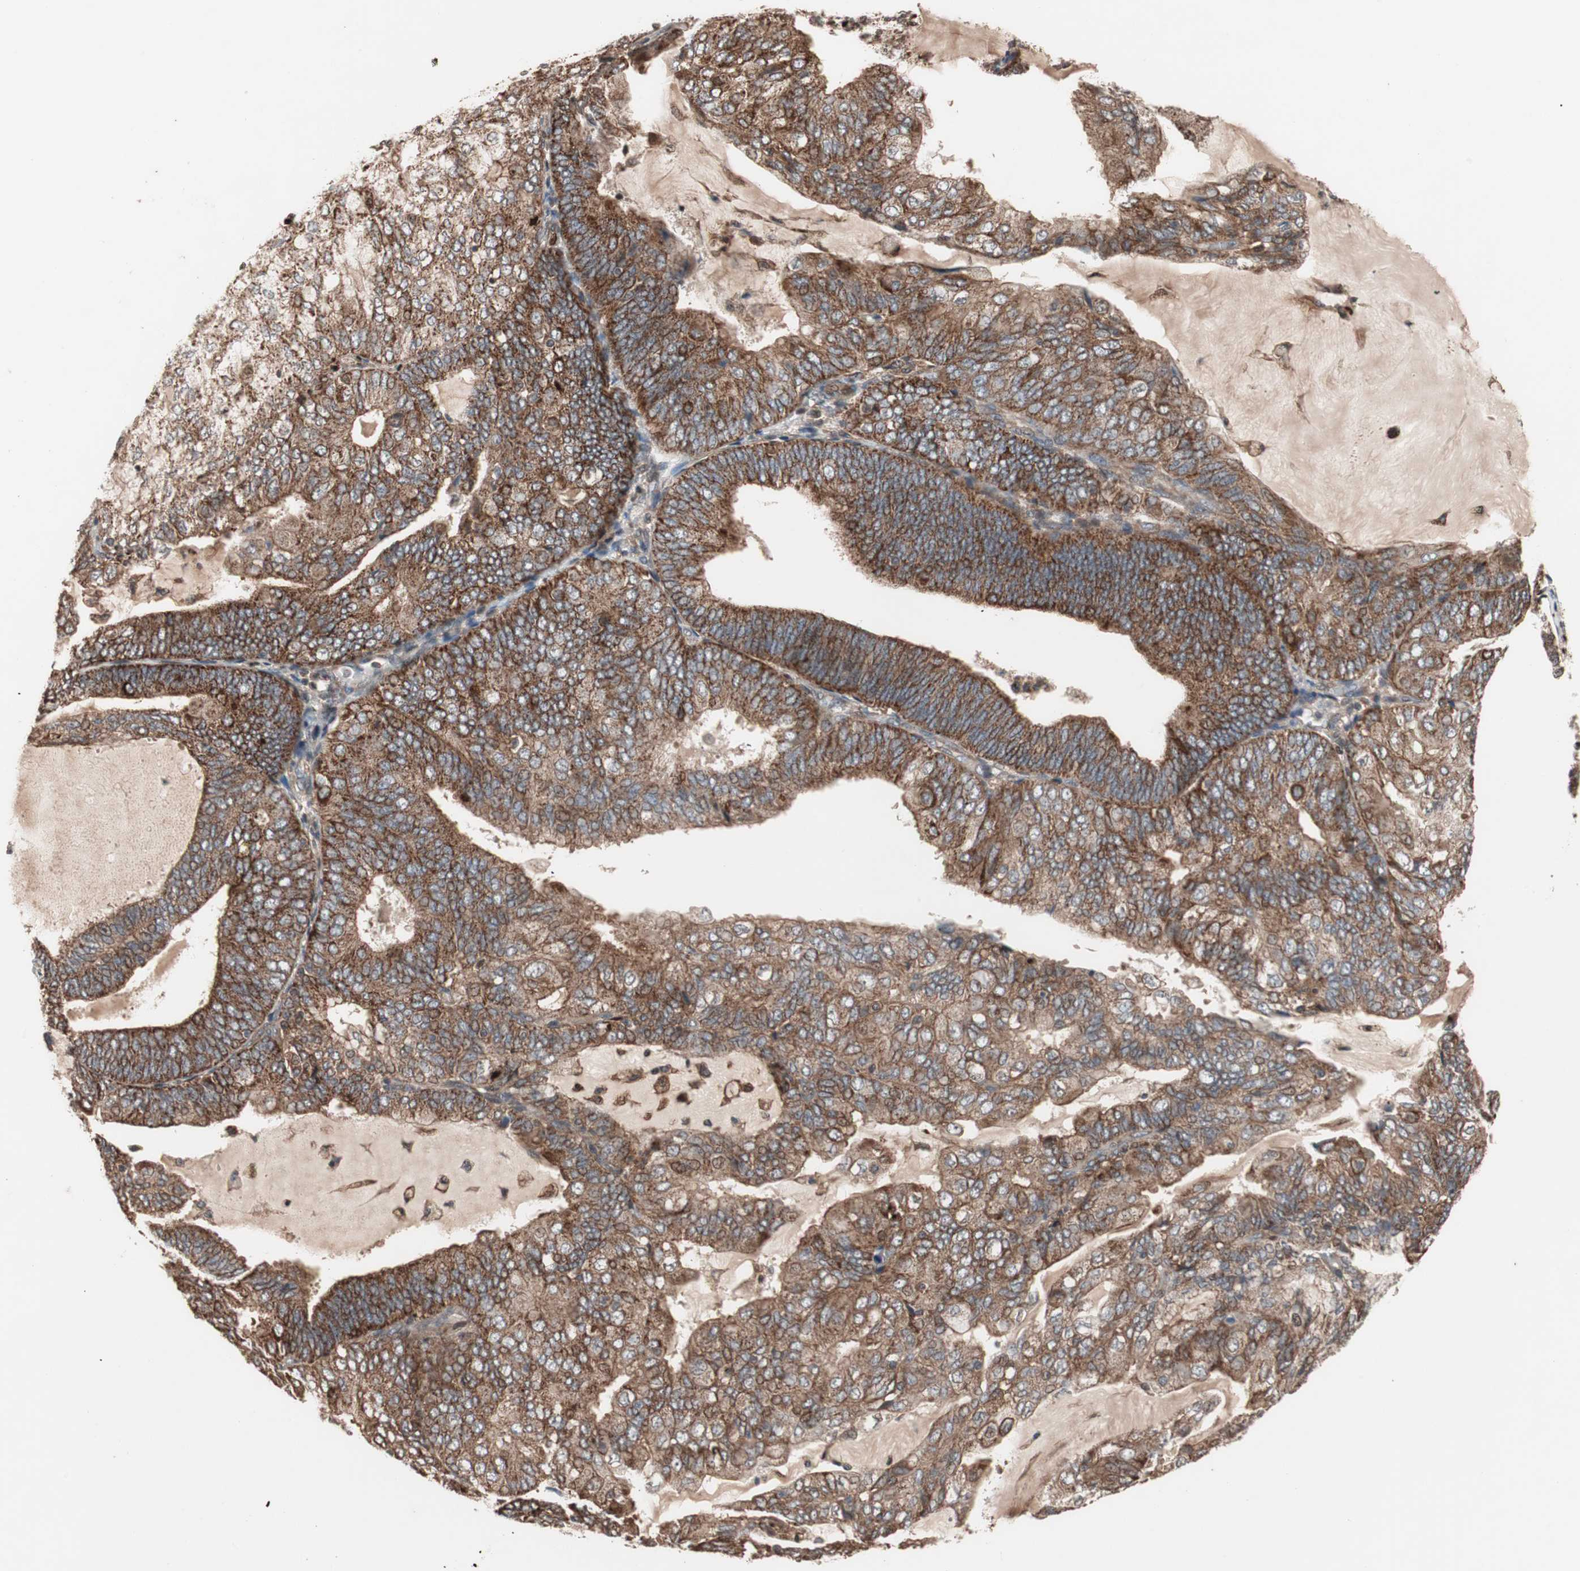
{"staining": {"intensity": "strong", "quantity": ">75%", "location": "cytoplasmic/membranous"}, "tissue": "endometrial cancer", "cell_type": "Tumor cells", "image_type": "cancer", "snomed": [{"axis": "morphology", "description": "Adenocarcinoma, NOS"}, {"axis": "topography", "description": "Endometrium"}], "caption": "Adenocarcinoma (endometrial) stained with a protein marker exhibits strong staining in tumor cells.", "gene": "NF2", "patient": {"sex": "female", "age": 81}}